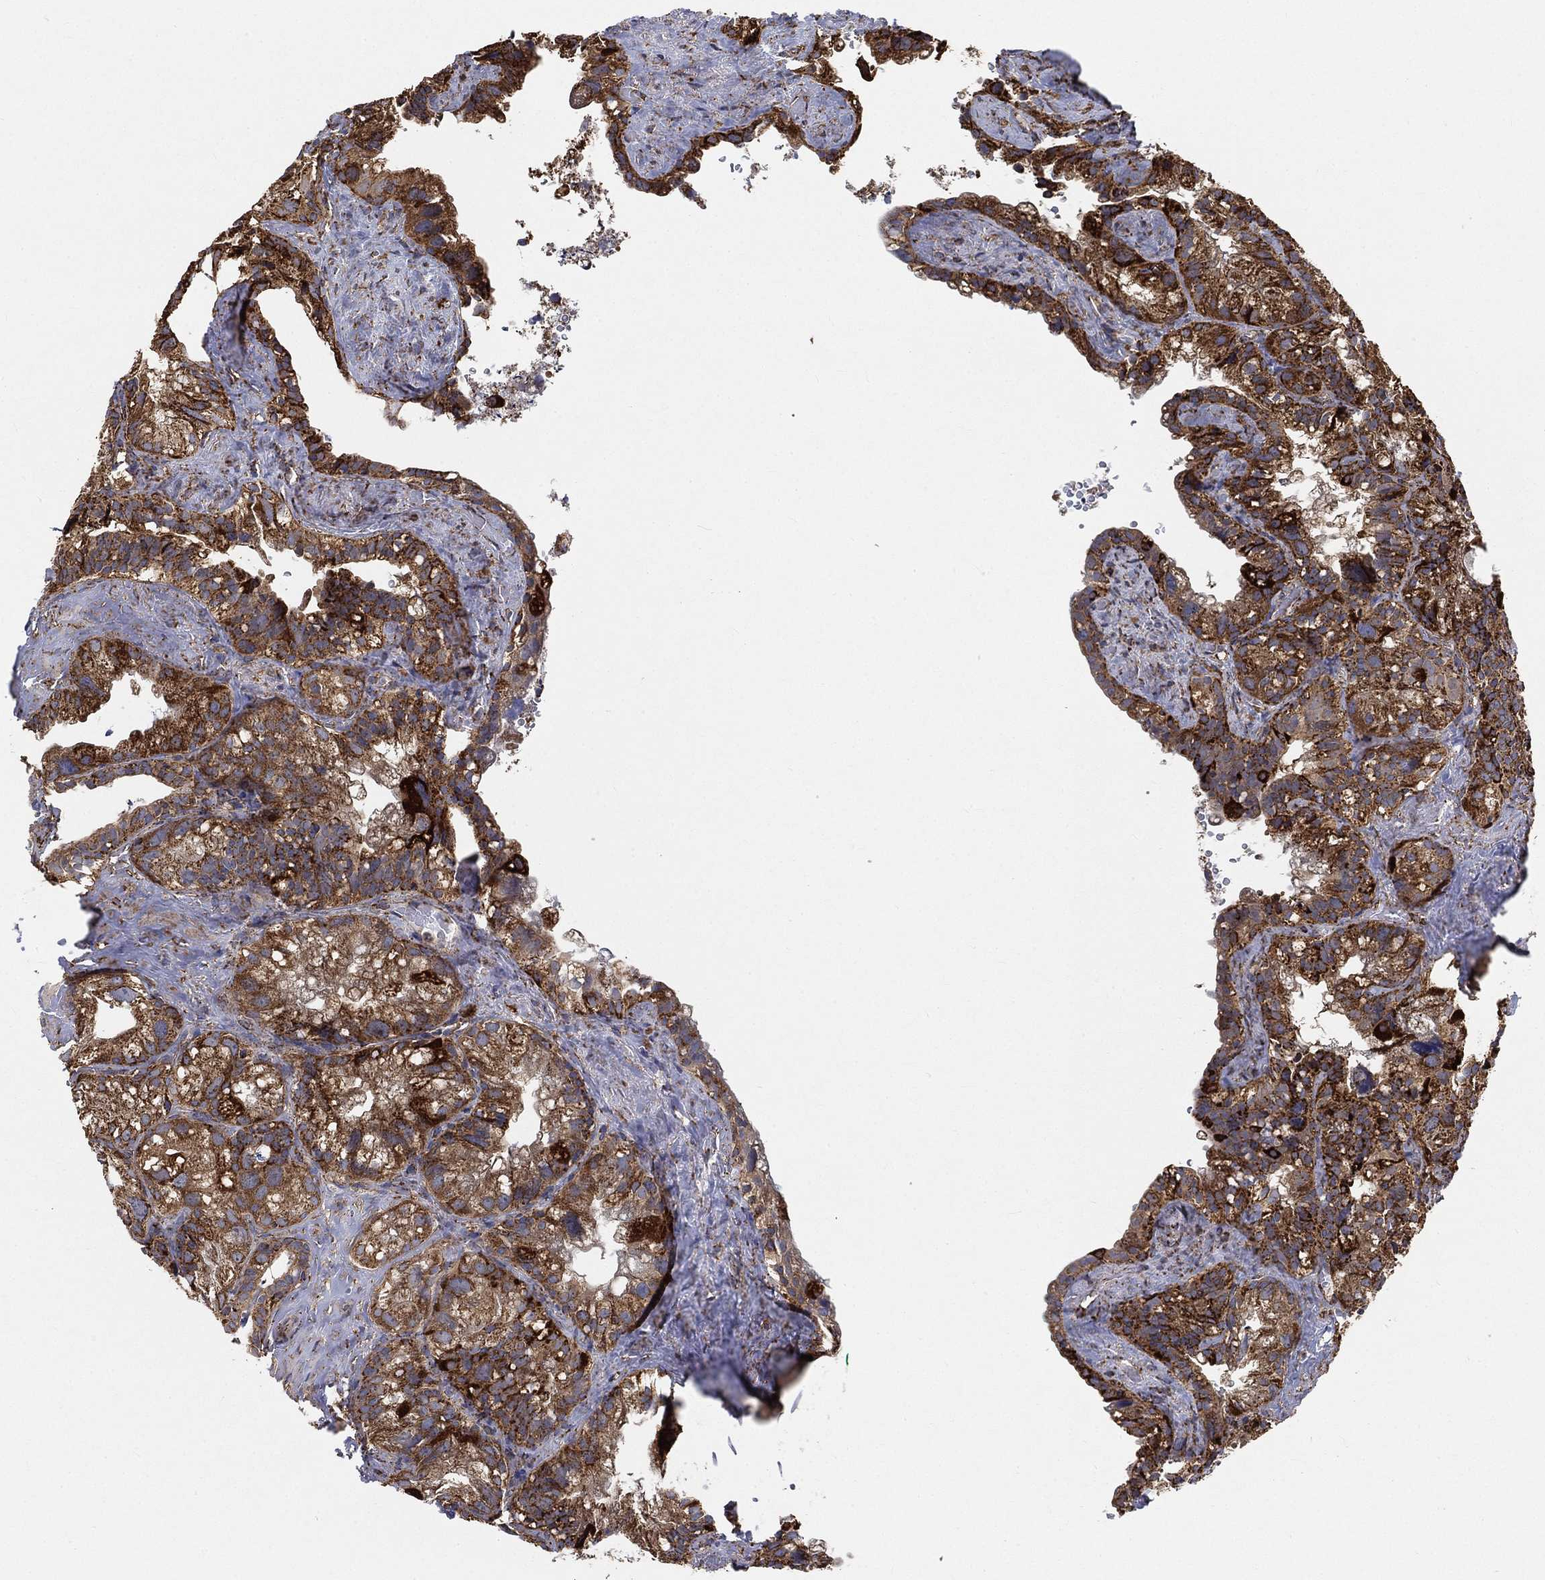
{"staining": {"intensity": "strong", "quantity": ">75%", "location": "cytoplasmic/membranous"}, "tissue": "seminal vesicle", "cell_type": "Glandular cells", "image_type": "normal", "snomed": [{"axis": "morphology", "description": "Normal tissue, NOS"}, {"axis": "topography", "description": "Seminal veicle"}], "caption": "IHC (DAB) staining of unremarkable human seminal vesicle shows strong cytoplasmic/membranous protein positivity in approximately >75% of glandular cells. (DAB = brown stain, brightfield microscopy at high magnification).", "gene": "SLC38A7", "patient": {"sex": "male", "age": 72}}